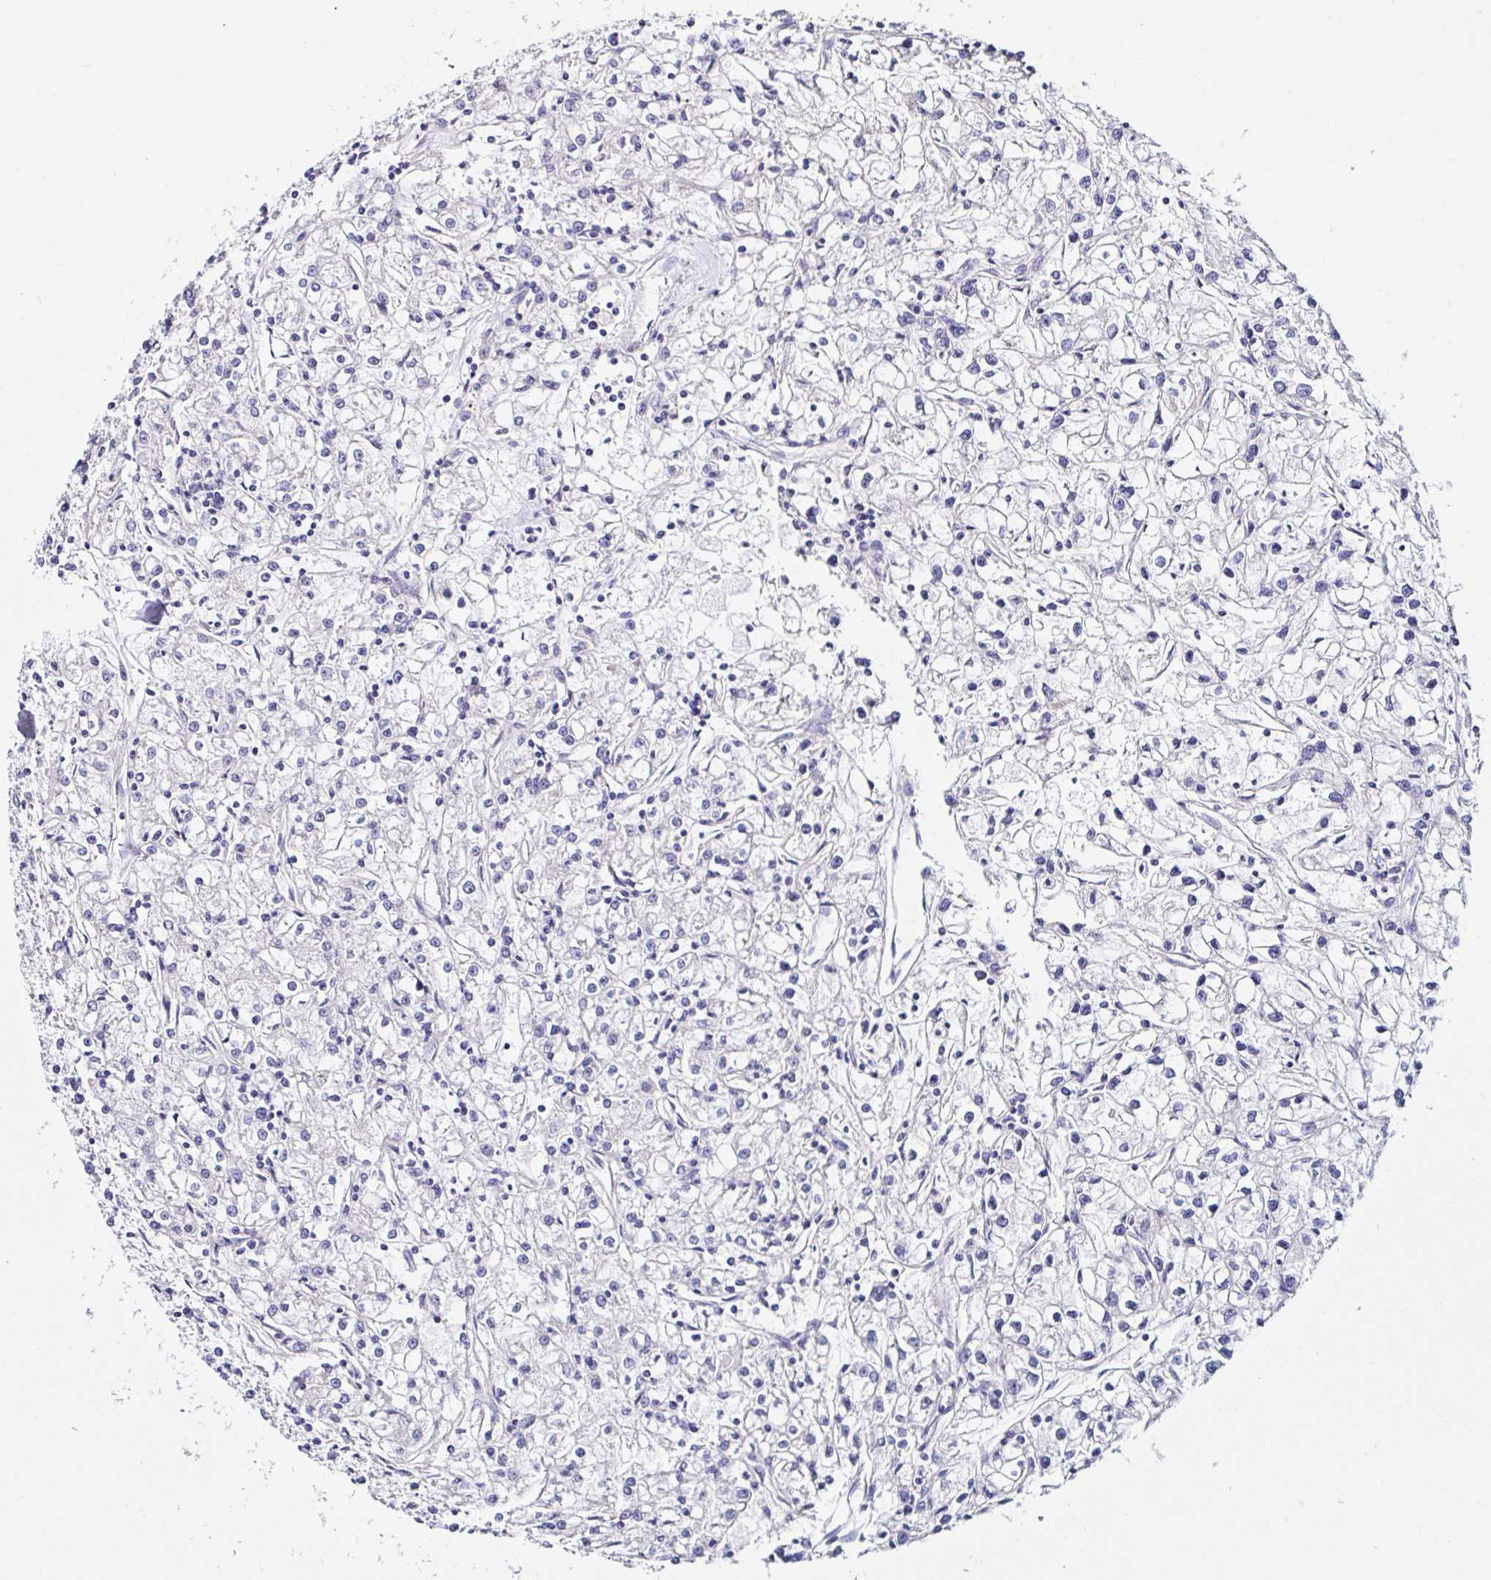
{"staining": {"intensity": "negative", "quantity": "none", "location": "none"}, "tissue": "renal cancer", "cell_type": "Tumor cells", "image_type": "cancer", "snomed": [{"axis": "morphology", "description": "Adenocarcinoma, NOS"}, {"axis": "topography", "description": "Kidney"}], "caption": "Human renal cancer stained for a protein using IHC demonstrates no expression in tumor cells.", "gene": "VSIG2", "patient": {"sex": "female", "age": 59}}